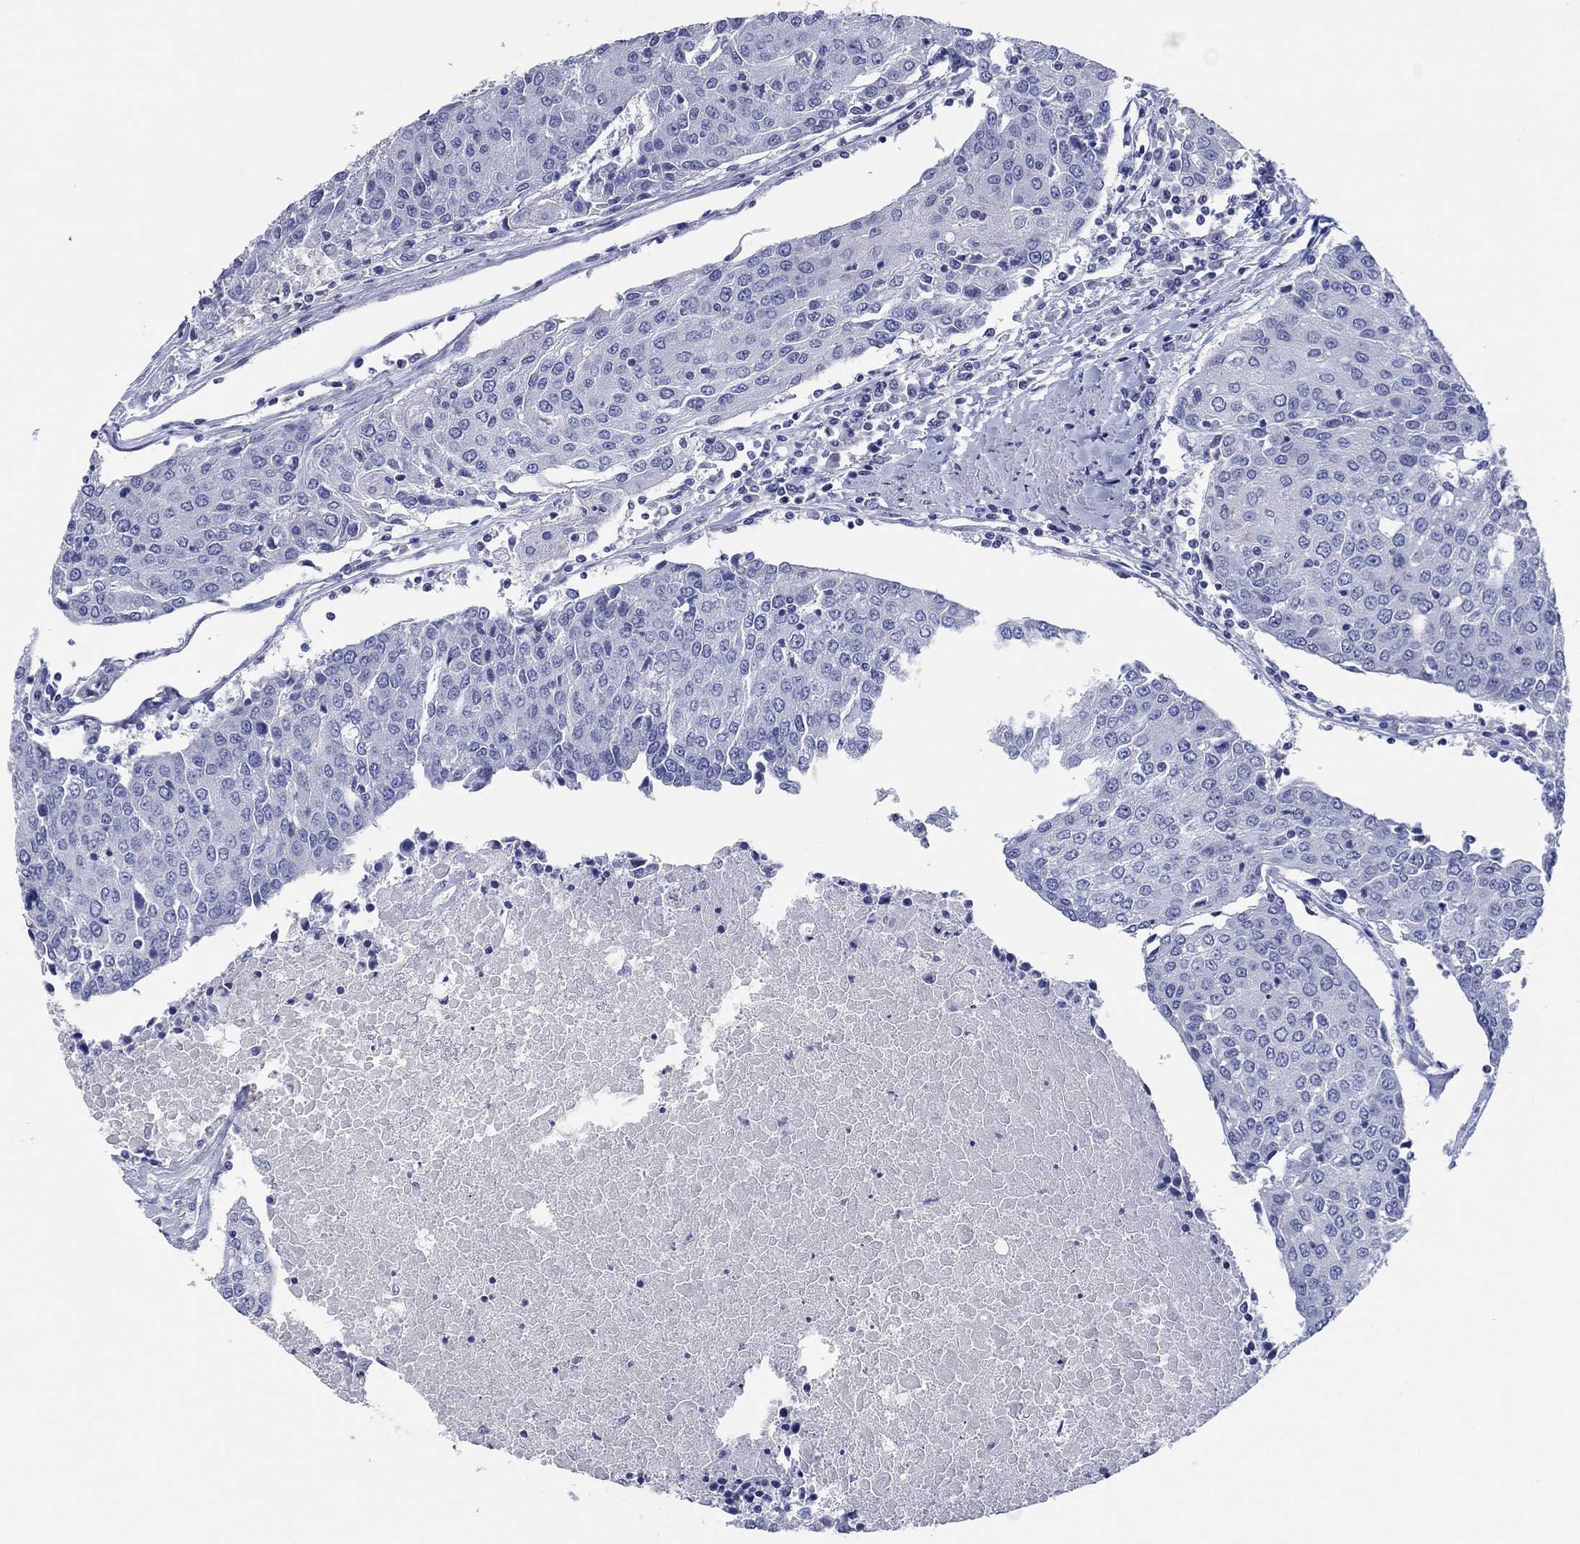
{"staining": {"intensity": "negative", "quantity": "none", "location": "none"}, "tissue": "urothelial cancer", "cell_type": "Tumor cells", "image_type": "cancer", "snomed": [{"axis": "morphology", "description": "Urothelial carcinoma, High grade"}, {"axis": "topography", "description": "Urinary bladder"}], "caption": "Micrograph shows no significant protein staining in tumor cells of high-grade urothelial carcinoma.", "gene": "POU5F1", "patient": {"sex": "female", "age": 85}}